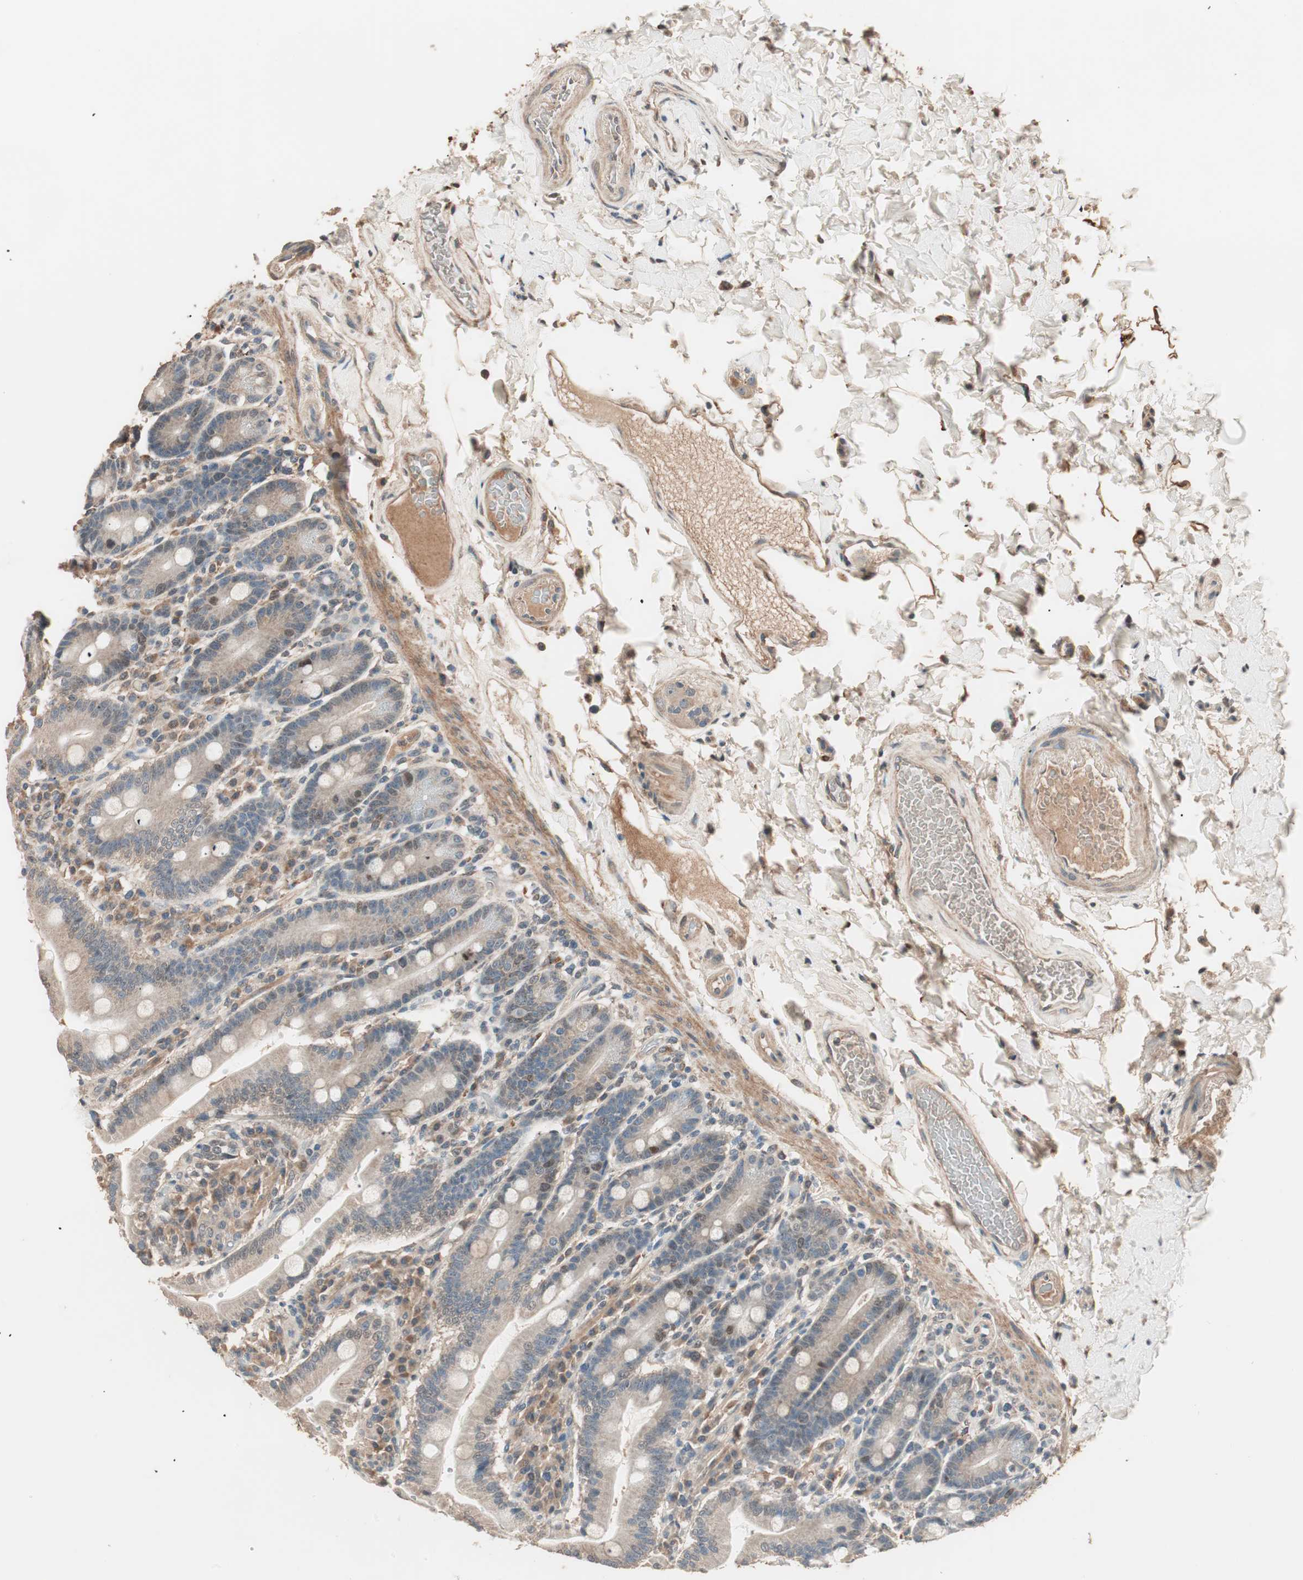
{"staining": {"intensity": "weak", "quantity": ">75%", "location": "cytoplasmic/membranous,nuclear"}, "tissue": "duodenum", "cell_type": "Glandular cells", "image_type": "normal", "snomed": [{"axis": "morphology", "description": "Normal tissue, NOS"}, {"axis": "topography", "description": "Small intestine, NOS"}], "caption": "Normal duodenum displays weak cytoplasmic/membranous,nuclear staining in about >75% of glandular cells, visualized by immunohistochemistry. The staining was performed using DAB to visualize the protein expression in brown, while the nuclei were stained in blue with hematoxylin (Magnification: 20x).", "gene": "NFRKB", "patient": {"sex": "female", "age": 71}}